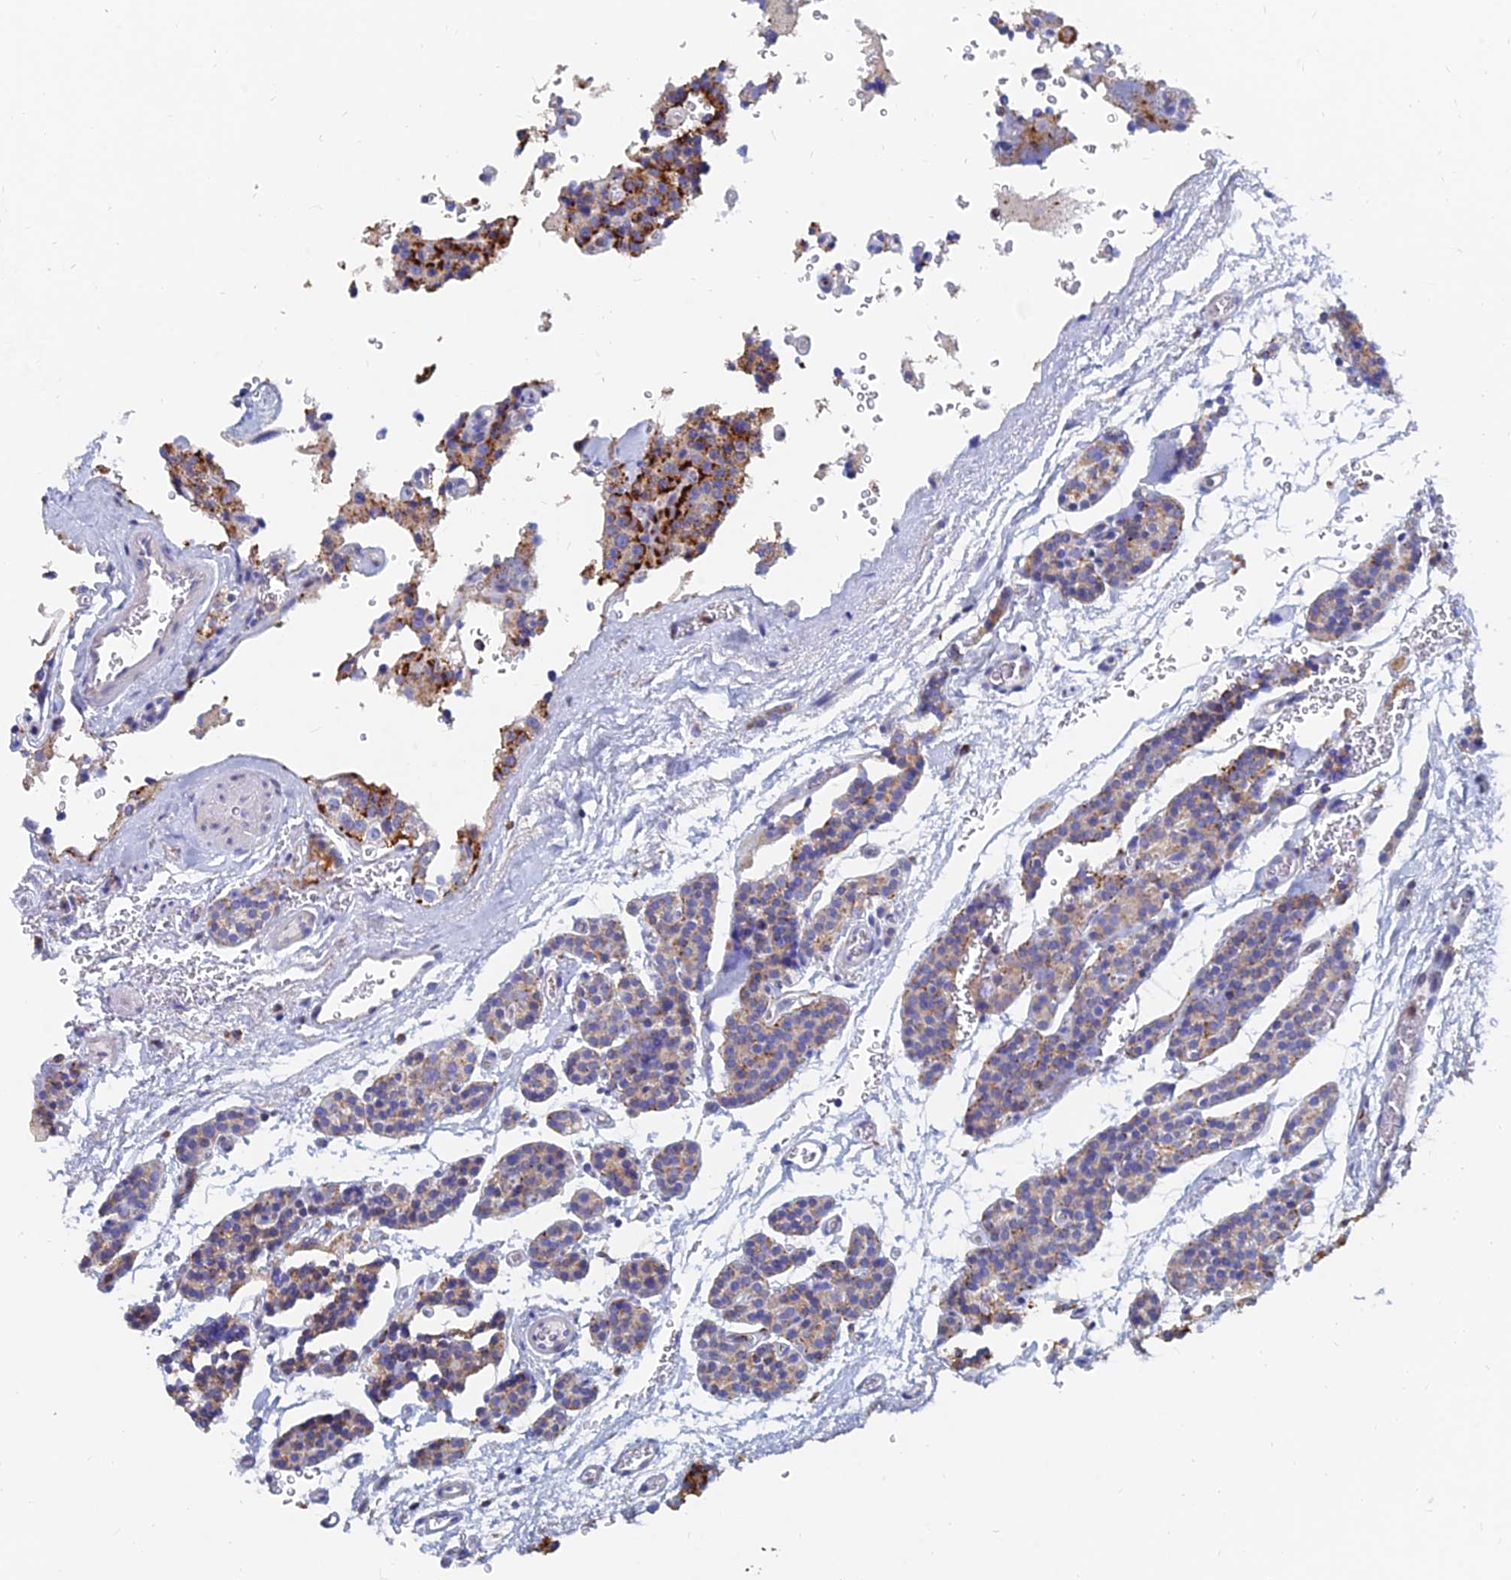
{"staining": {"intensity": "strong", "quantity": "<25%", "location": "cytoplasmic/membranous"}, "tissue": "parathyroid gland", "cell_type": "Glandular cells", "image_type": "normal", "snomed": [{"axis": "morphology", "description": "Normal tissue, NOS"}, {"axis": "topography", "description": "Parathyroid gland"}], "caption": "Immunohistochemistry photomicrograph of benign parathyroid gland: human parathyroid gland stained using immunohistochemistry displays medium levels of strong protein expression localized specifically in the cytoplasmic/membranous of glandular cells, appearing as a cytoplasmic/membranous brown color.", "gene": "SPNS1", "patient": {"sex": "female", "age": 64}}